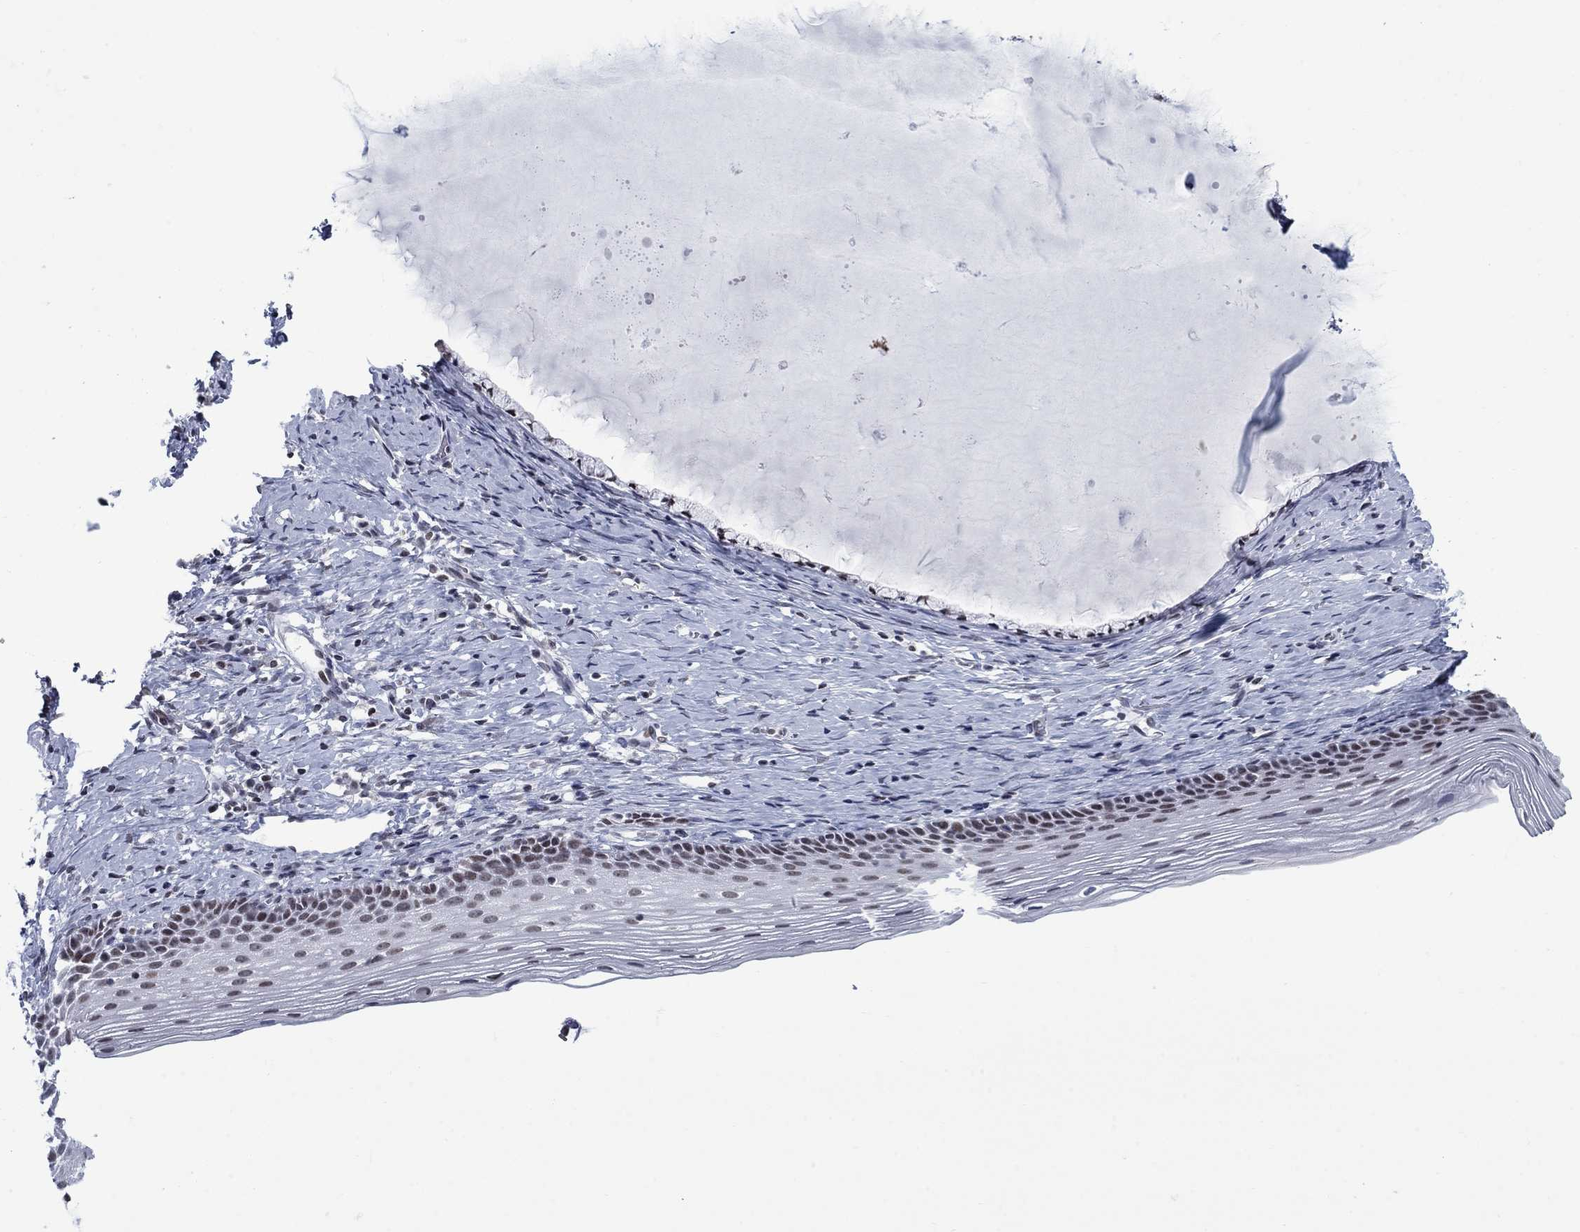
{"staining": {"intensity": "negative", "quantity": "none", "location": "none"}, "tissue": "cervix", "cell_type": "Glandular cells", "image_type": "normal", "snomed": [{"axis": "morphology", "description": "Normal tissue, NOS"}, {"axis": "topography", "description": "Cervix"}], "caption": "This is a micrograph of immunohistochemistry (IHC) staining of benign cervix, which shows no expression in glandular cells.", "gene": "NPAS3", "patient": {"sex": "female", "age": 39}}